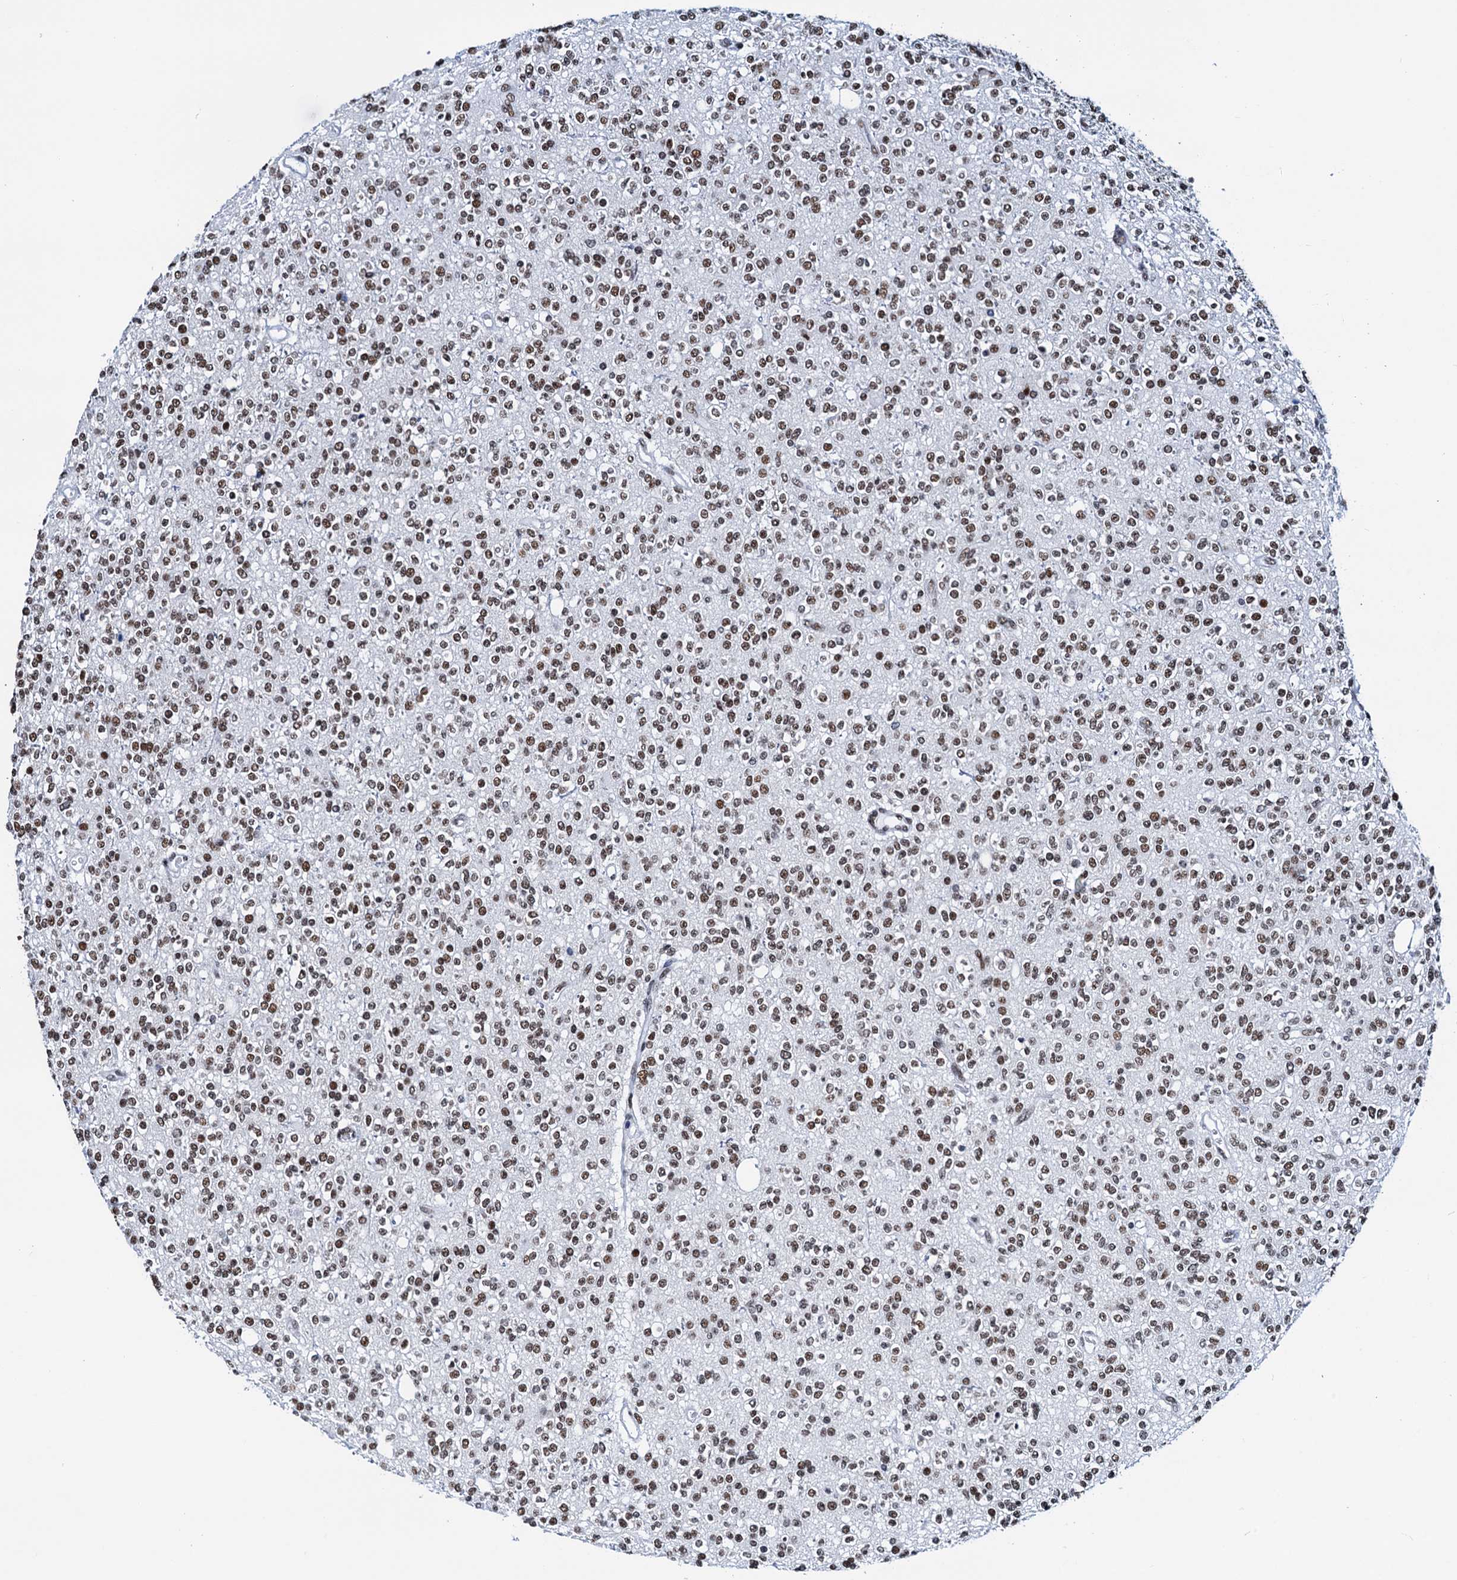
{"staining": {"intensity": "moderate", "quantity": ">75%", "location": "nuclear"}, "tissue": "glioma", "cell_type": "Tumor cells", "image_type": "cancer", "snomed": [{"axis": "morphology", "description": "Glioma, malignant, High grade"}, {"axis": "topography", "description": "Brain"}], "caption": "A micrograph showing moderate nuclear expression in approximately >75% of tumor cells in glioma, as visualized by brown immunohistochemical staining.", "gene": "SLTM", "patient": {"sex": "male", "age": 34}}